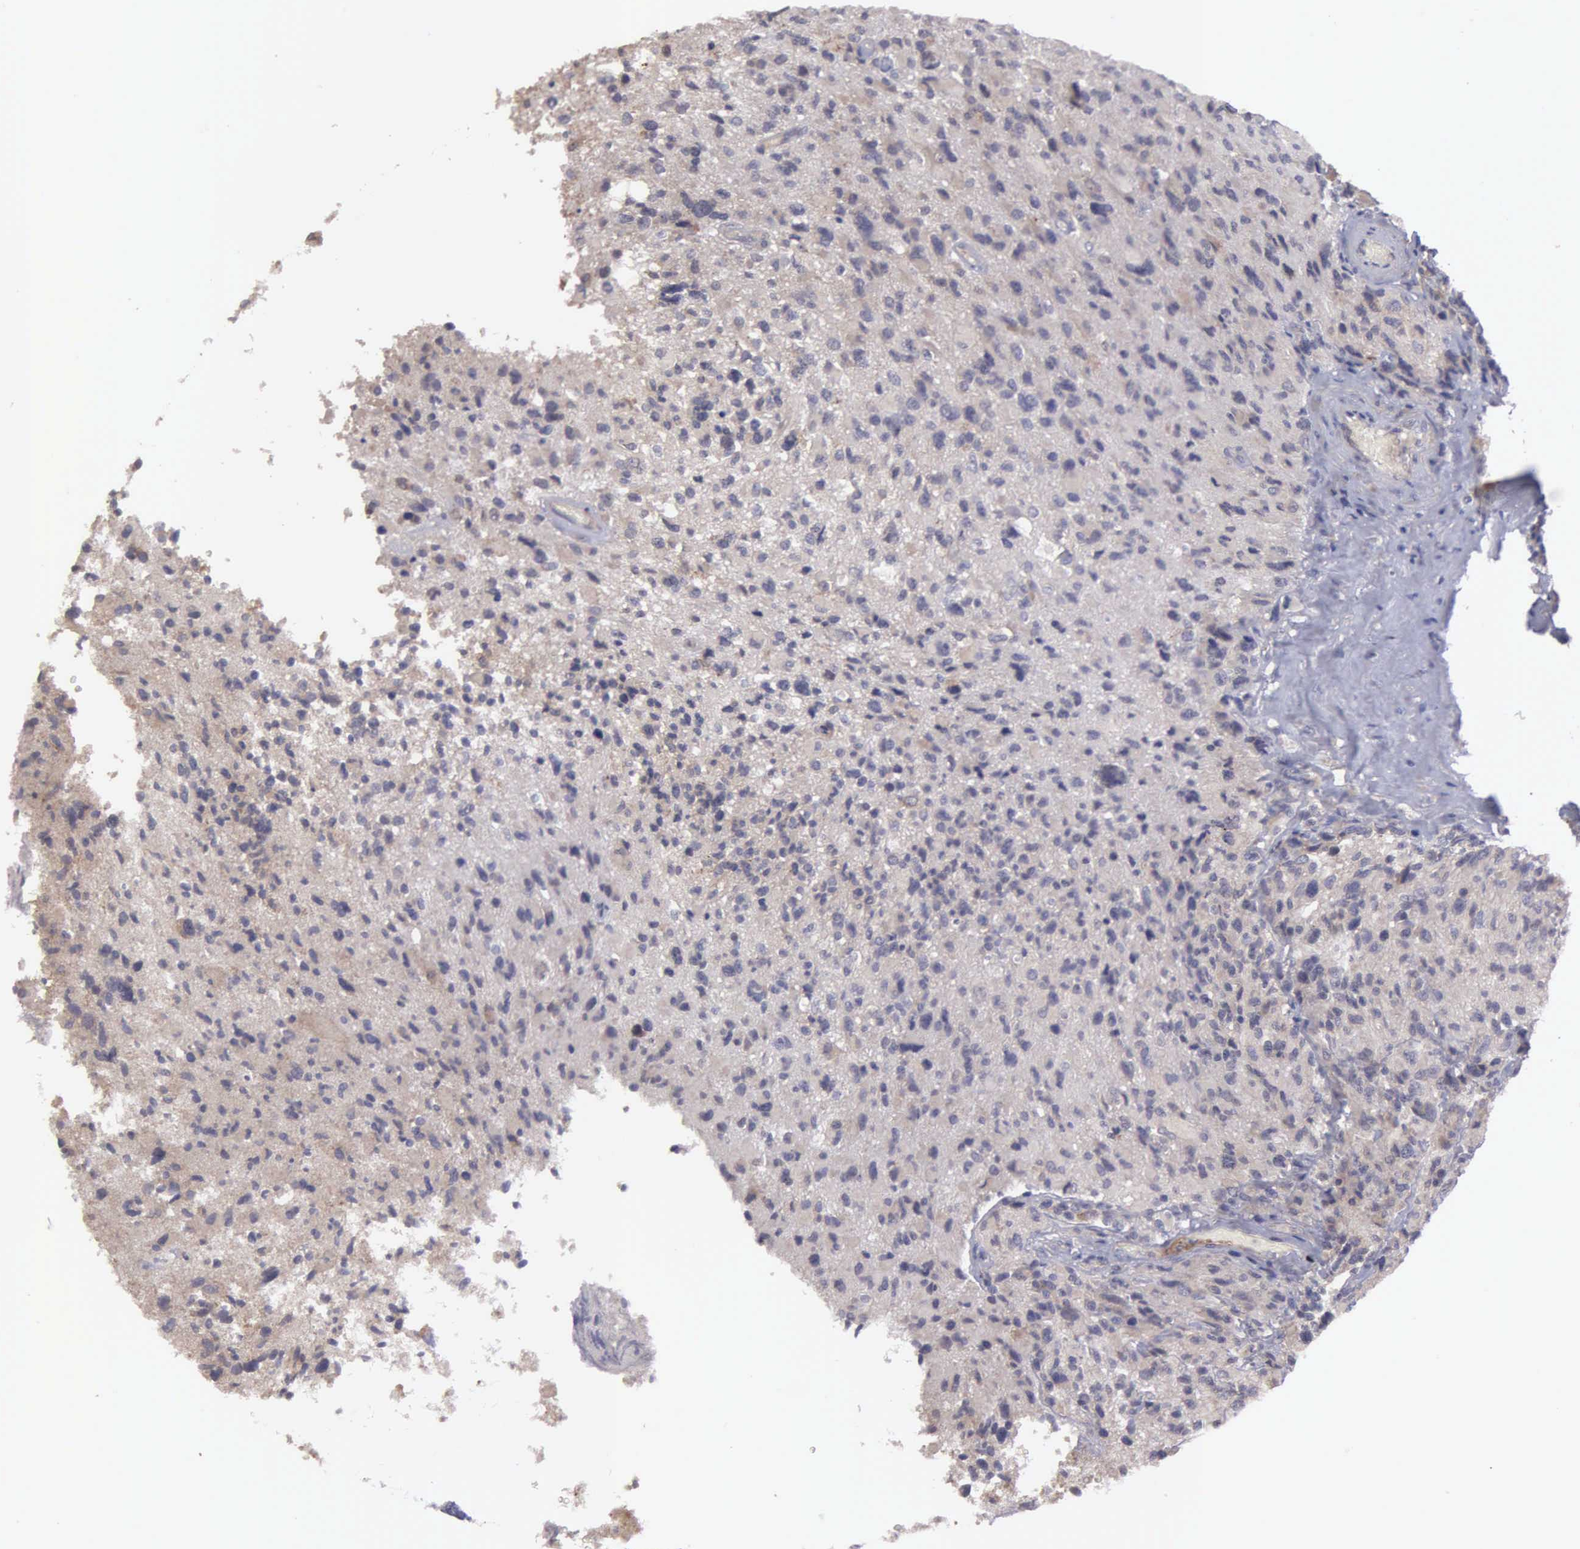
{"staining": {"intensity": "weak", "quantity": ">75%", "location": "cytoplasmic/membranous"}, "tissue": "glioma", "cell_type": "Tumor cells", "image_type": "cancer", "snomed": [{"axis": "morphology", "description": "Glioma, malignant, High grade"}, {"axis": "topography", "description": "Brain"}], "caption": "Approximately >75% of tumor cells in human malignant high-grade glioma demonstrate weak cytoplasmic/membranous protein expression as visualized by brown immunohistochemical staining.", "gene": "RTL10", "patient": {"sex": "male", "age": 69}}